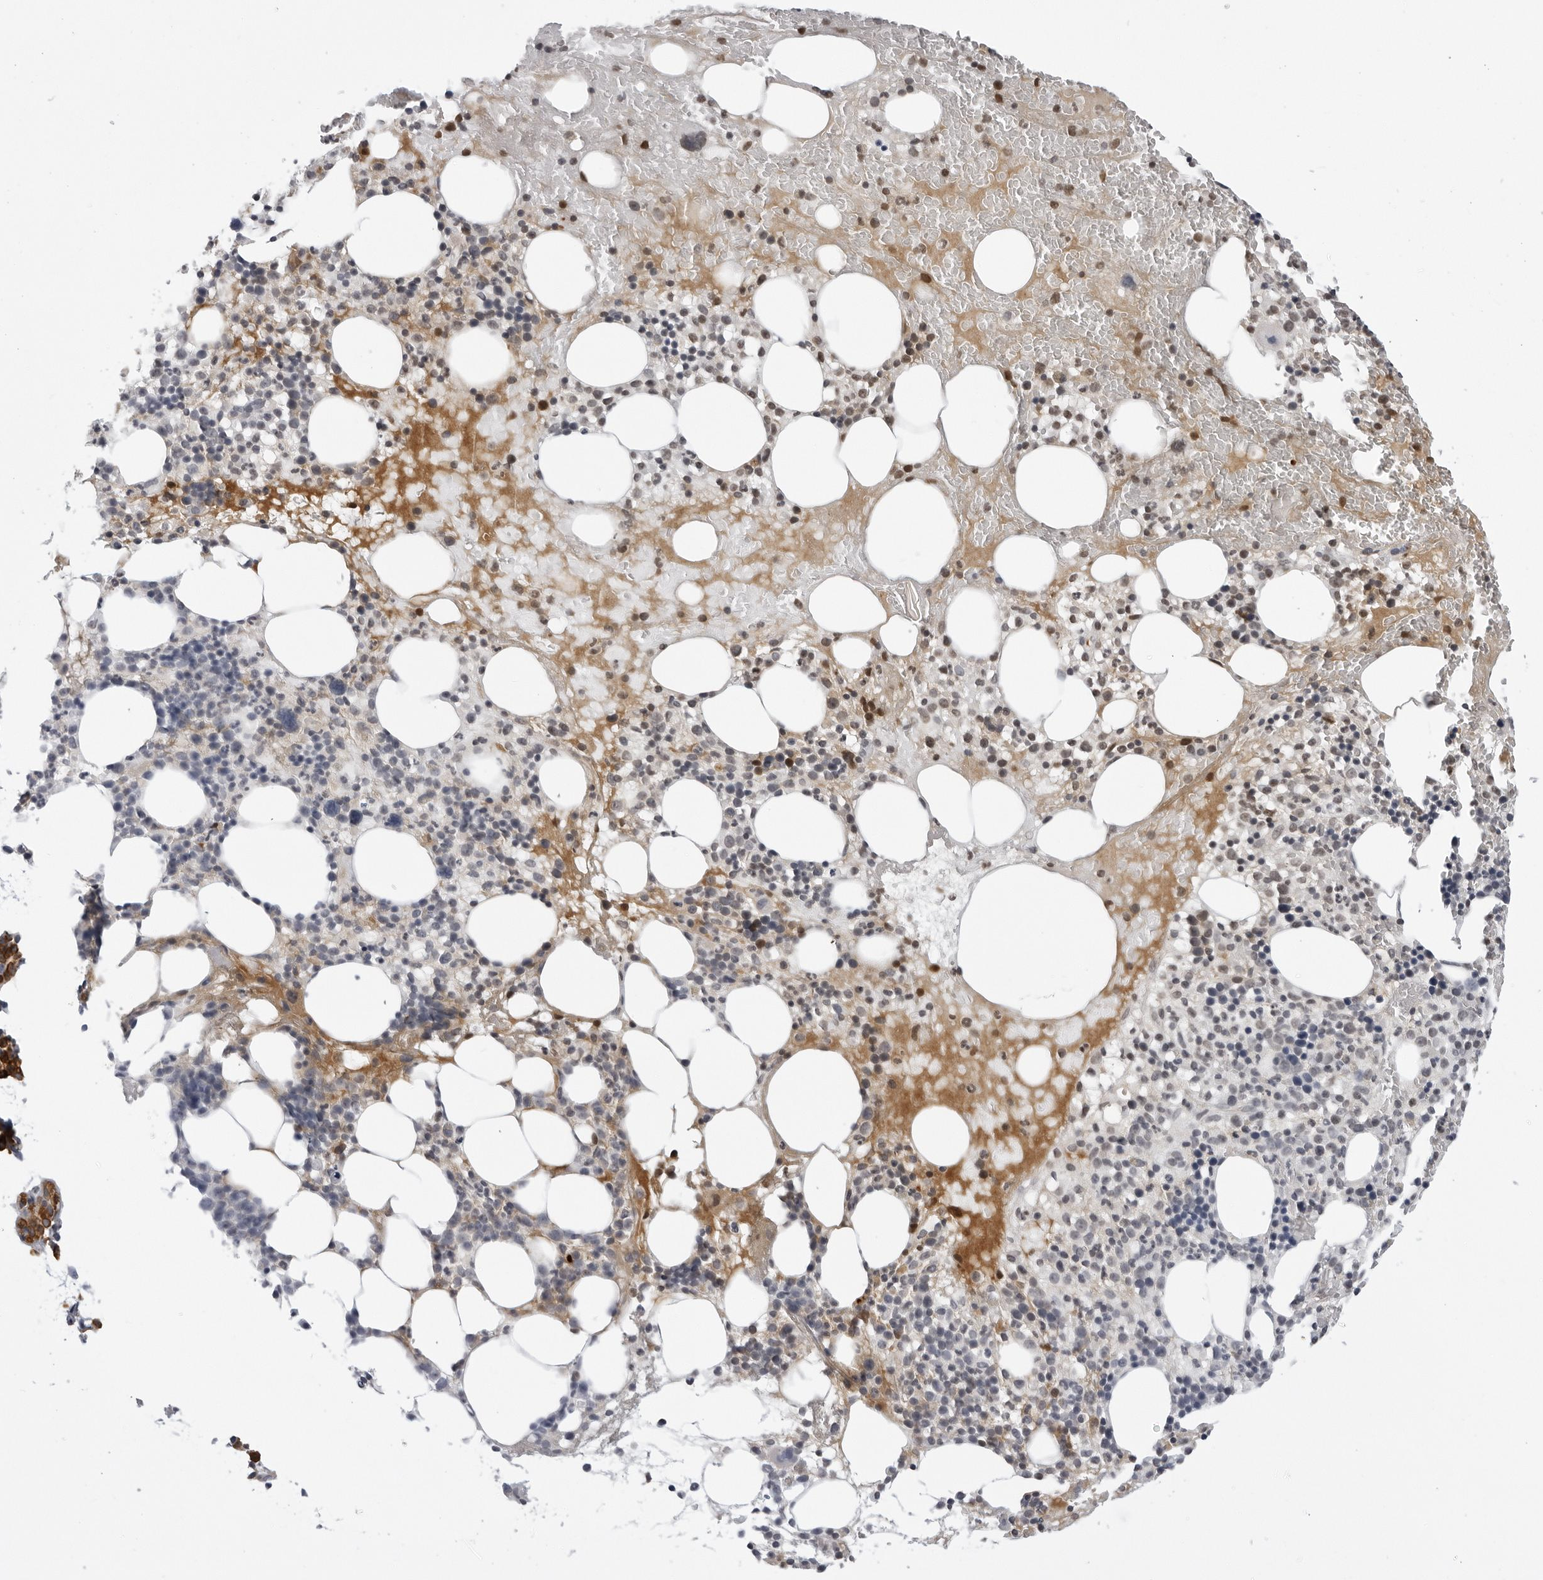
{"staining": {"intensity": "moderate", "quantity": "<25%", "location": "cytoplasmic/membranous"}, "tissue": "bone marrow", "cell_type": "Hematopoietic cells", "image_type": "normal", "snomed": [{"axis": "morphology", "description": "Normal tissue, NOS"}, {"axis": "morphology", "description": "Inflammation, NOS"}, {"axis": "topography", "description": "Bone marrow"}], "caption": "Immunohistochemistry micrograph of unremarkable bone marrow: bone marrow stained using immunohistochemistry (IHC) shows low levels of moderate protein expression localized specifically in the cytoplasmic/membranous of hematopoietic cells, appearing as a cytoplasmic/membranous brown color.", "gene": "SERPINF2", "patient": {"sex": "female", "age": 77}}